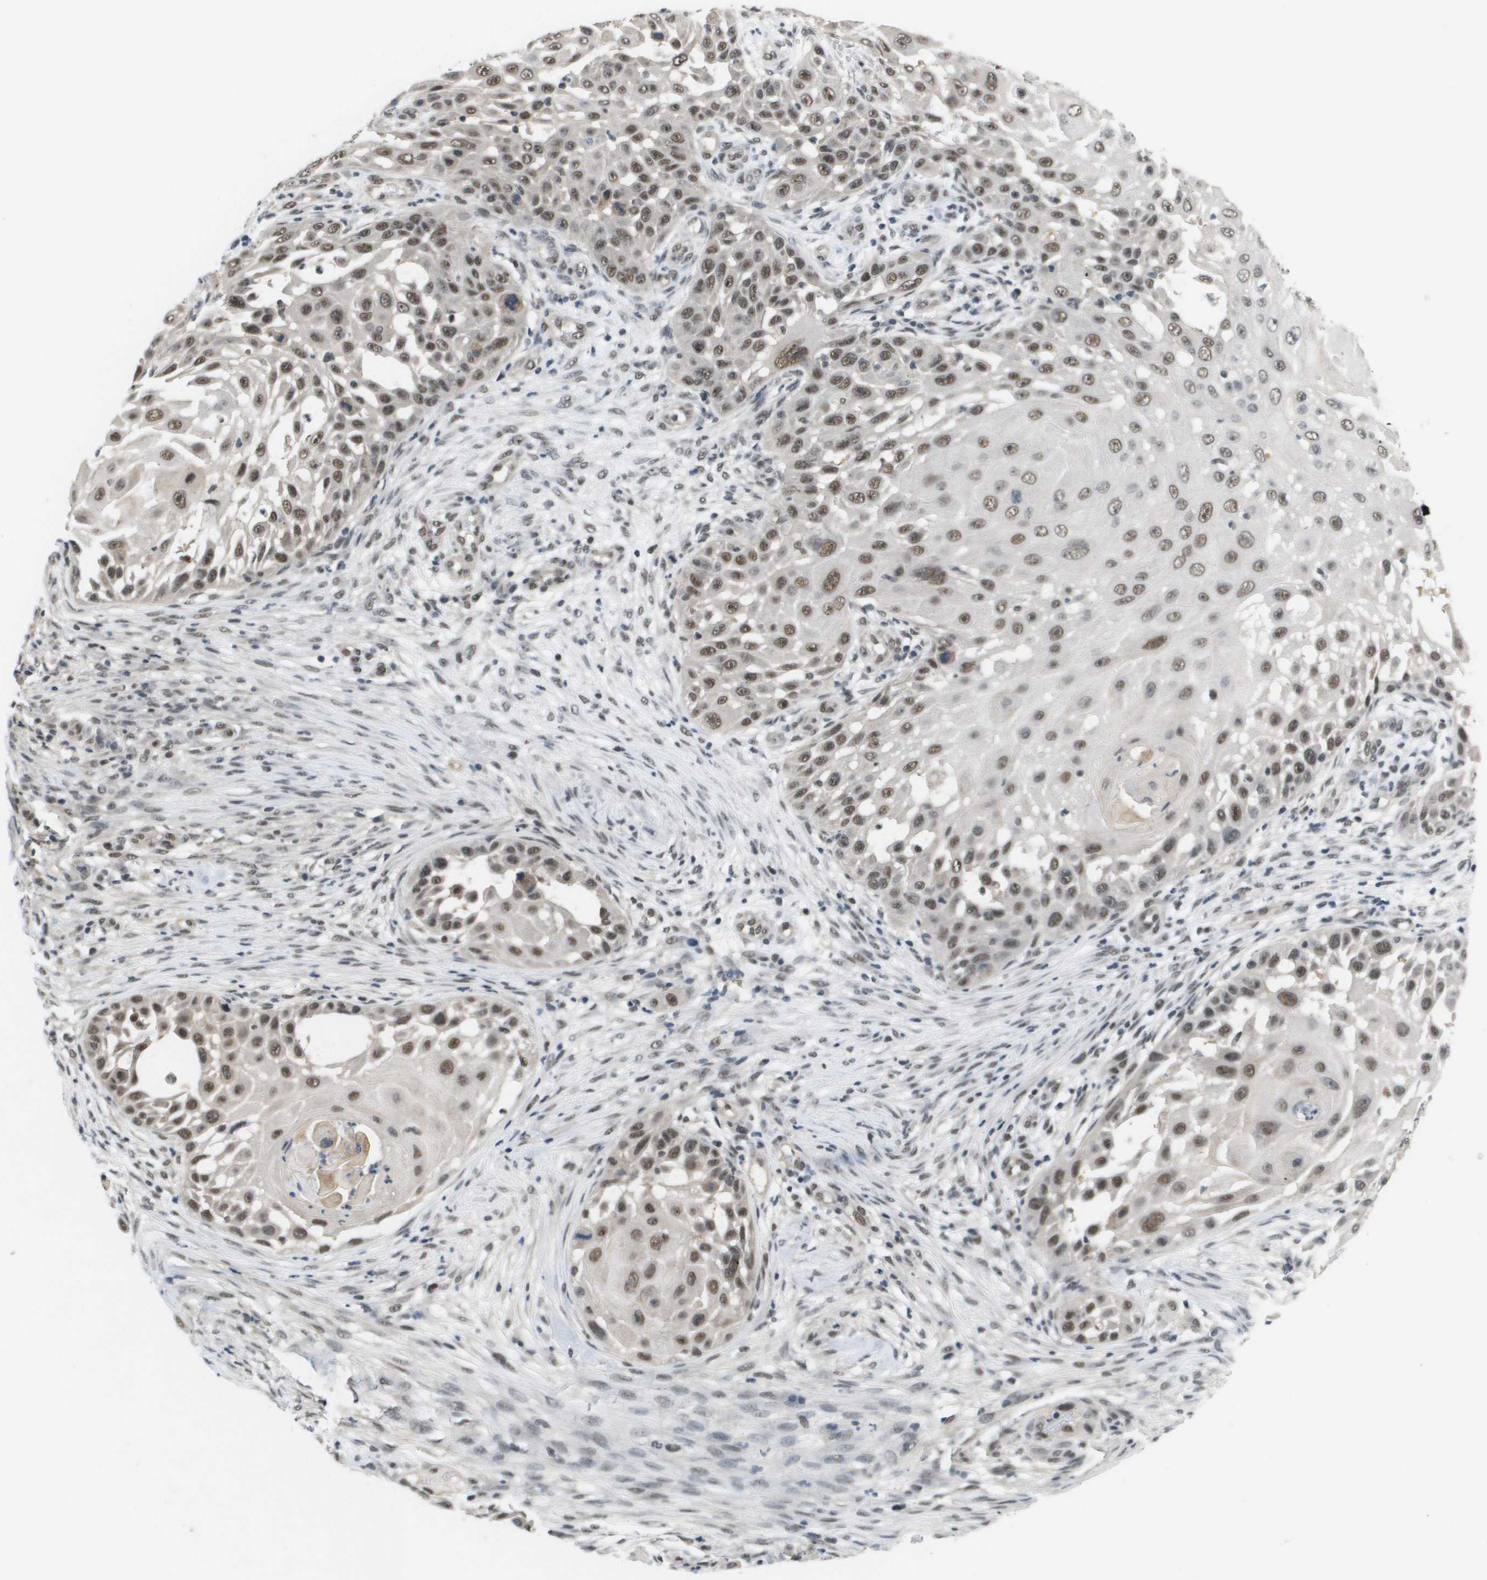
{"staining": {"intensity": "moderate", "quantity": ">75%", "location": "nuclear"}, "tissue": "skin cancer", "cell_type": "Tumor cells", "image_type": "cancer", "snomed": [{"axis": "morphology", "description": "Squamous cell carcinoma, NOS"}, {"axis": "topography", "description": "Skin"}], "caption": "An immunohistochemistry (IHC) image of neoplastic tissue is shown. Protein staining in brown shows moderate nuclear positivity in squamous cell carcinoma (skin) within tumor cells. (DAB = brown stain, brightfield microscopy at high magnification).", "gene": "ISY1", "patient": {"sex": "female", "age": 44}}